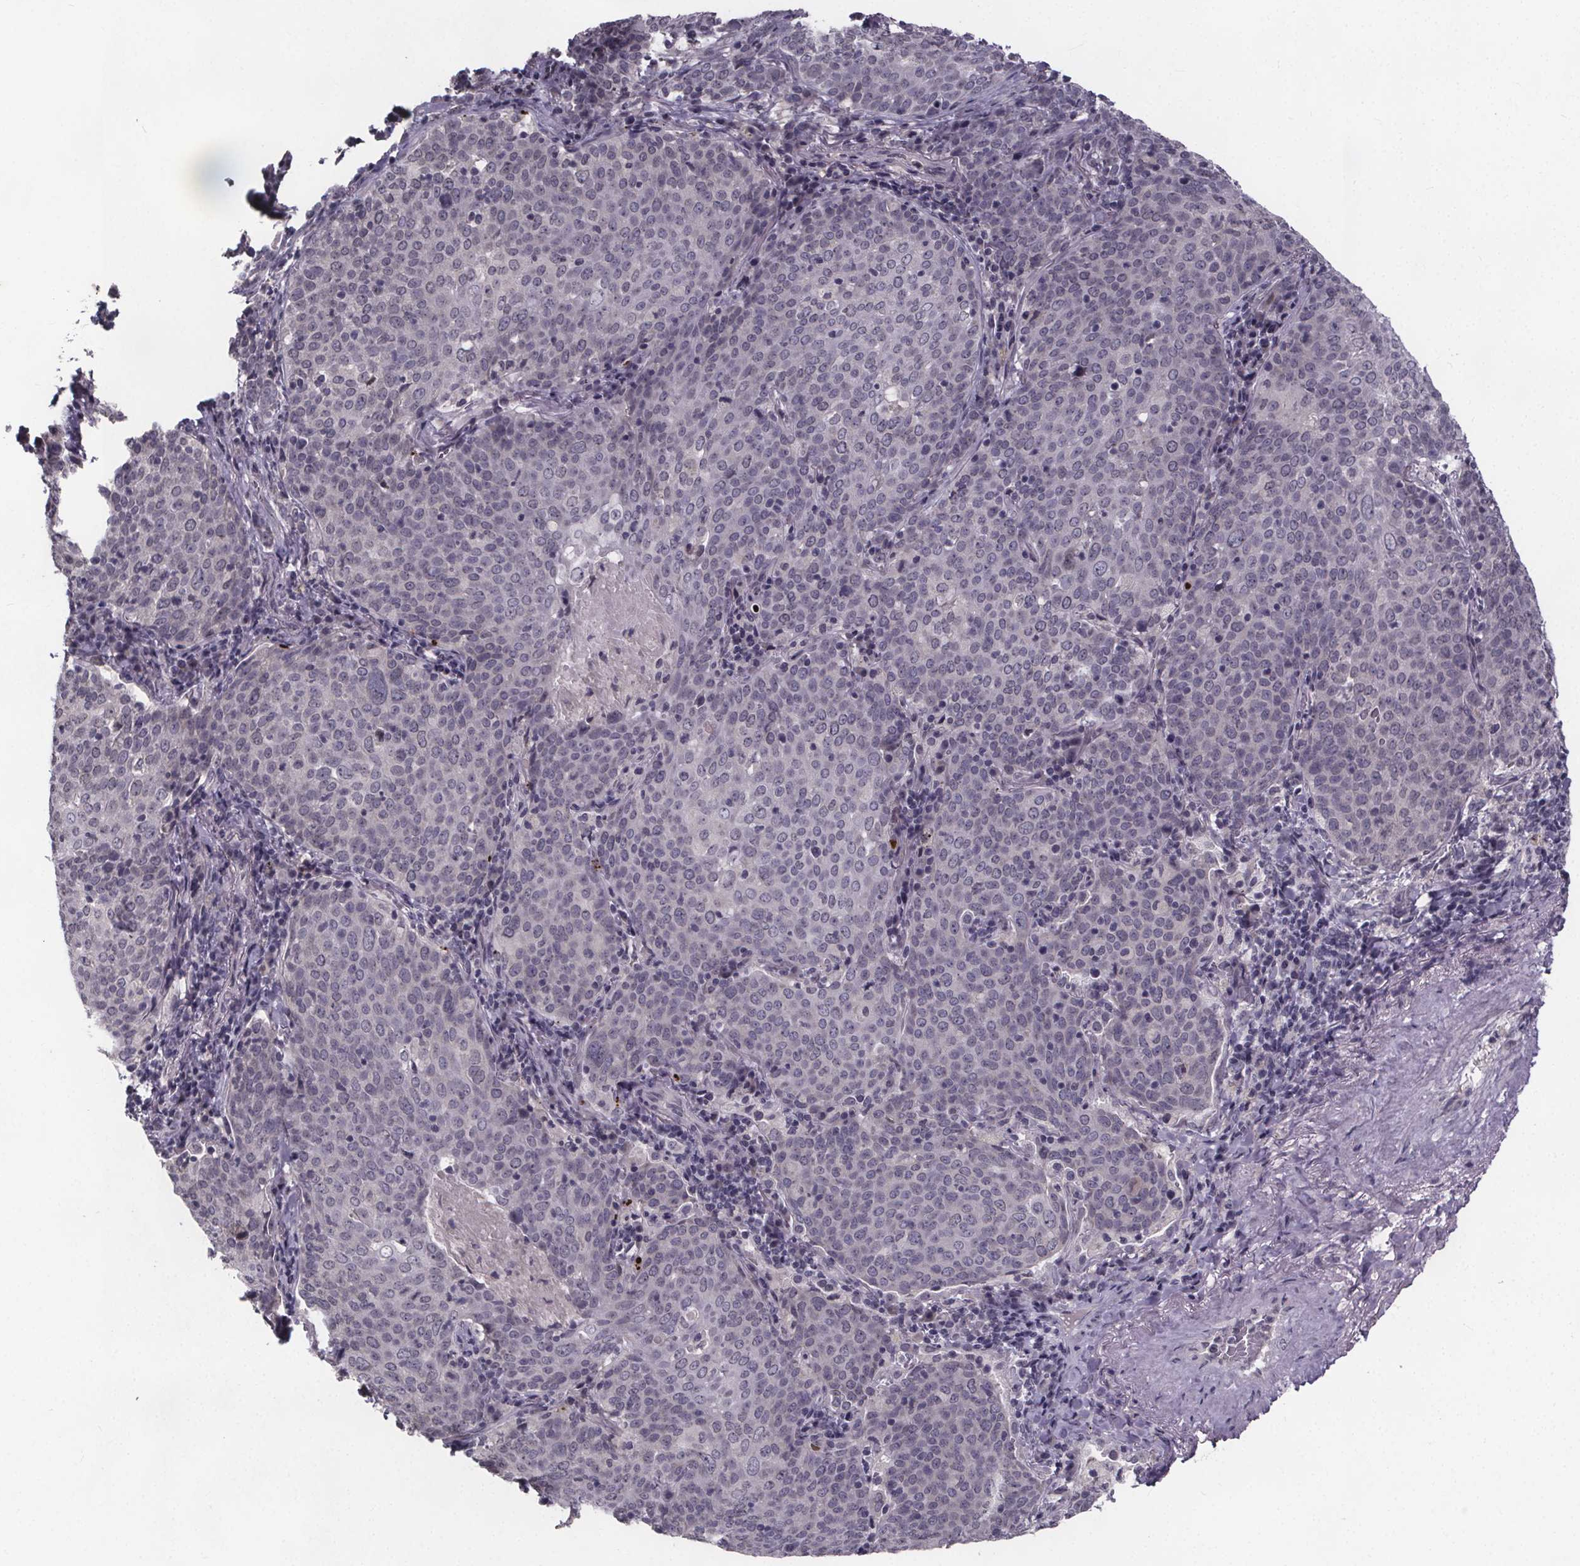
{"staining": {"intensity": "negative", "quantity": "none", "location": "none"}, "tissue": "lung cancer", "cell_type": "Tumor cells", "image_type": "cancer", "snomed": [{"axis": "morphology", "description": "Squamous cell carcinoma, NOS"}, {"axis": "topography", "description": "Lung"}], "caption": "IHC image of squamous cell carcinoma (lung) stained for a protein (brown), which shows no positivity in tumor cells.", "gene": "FAM181B", "patient": {"sex": "male", "age": 82}}